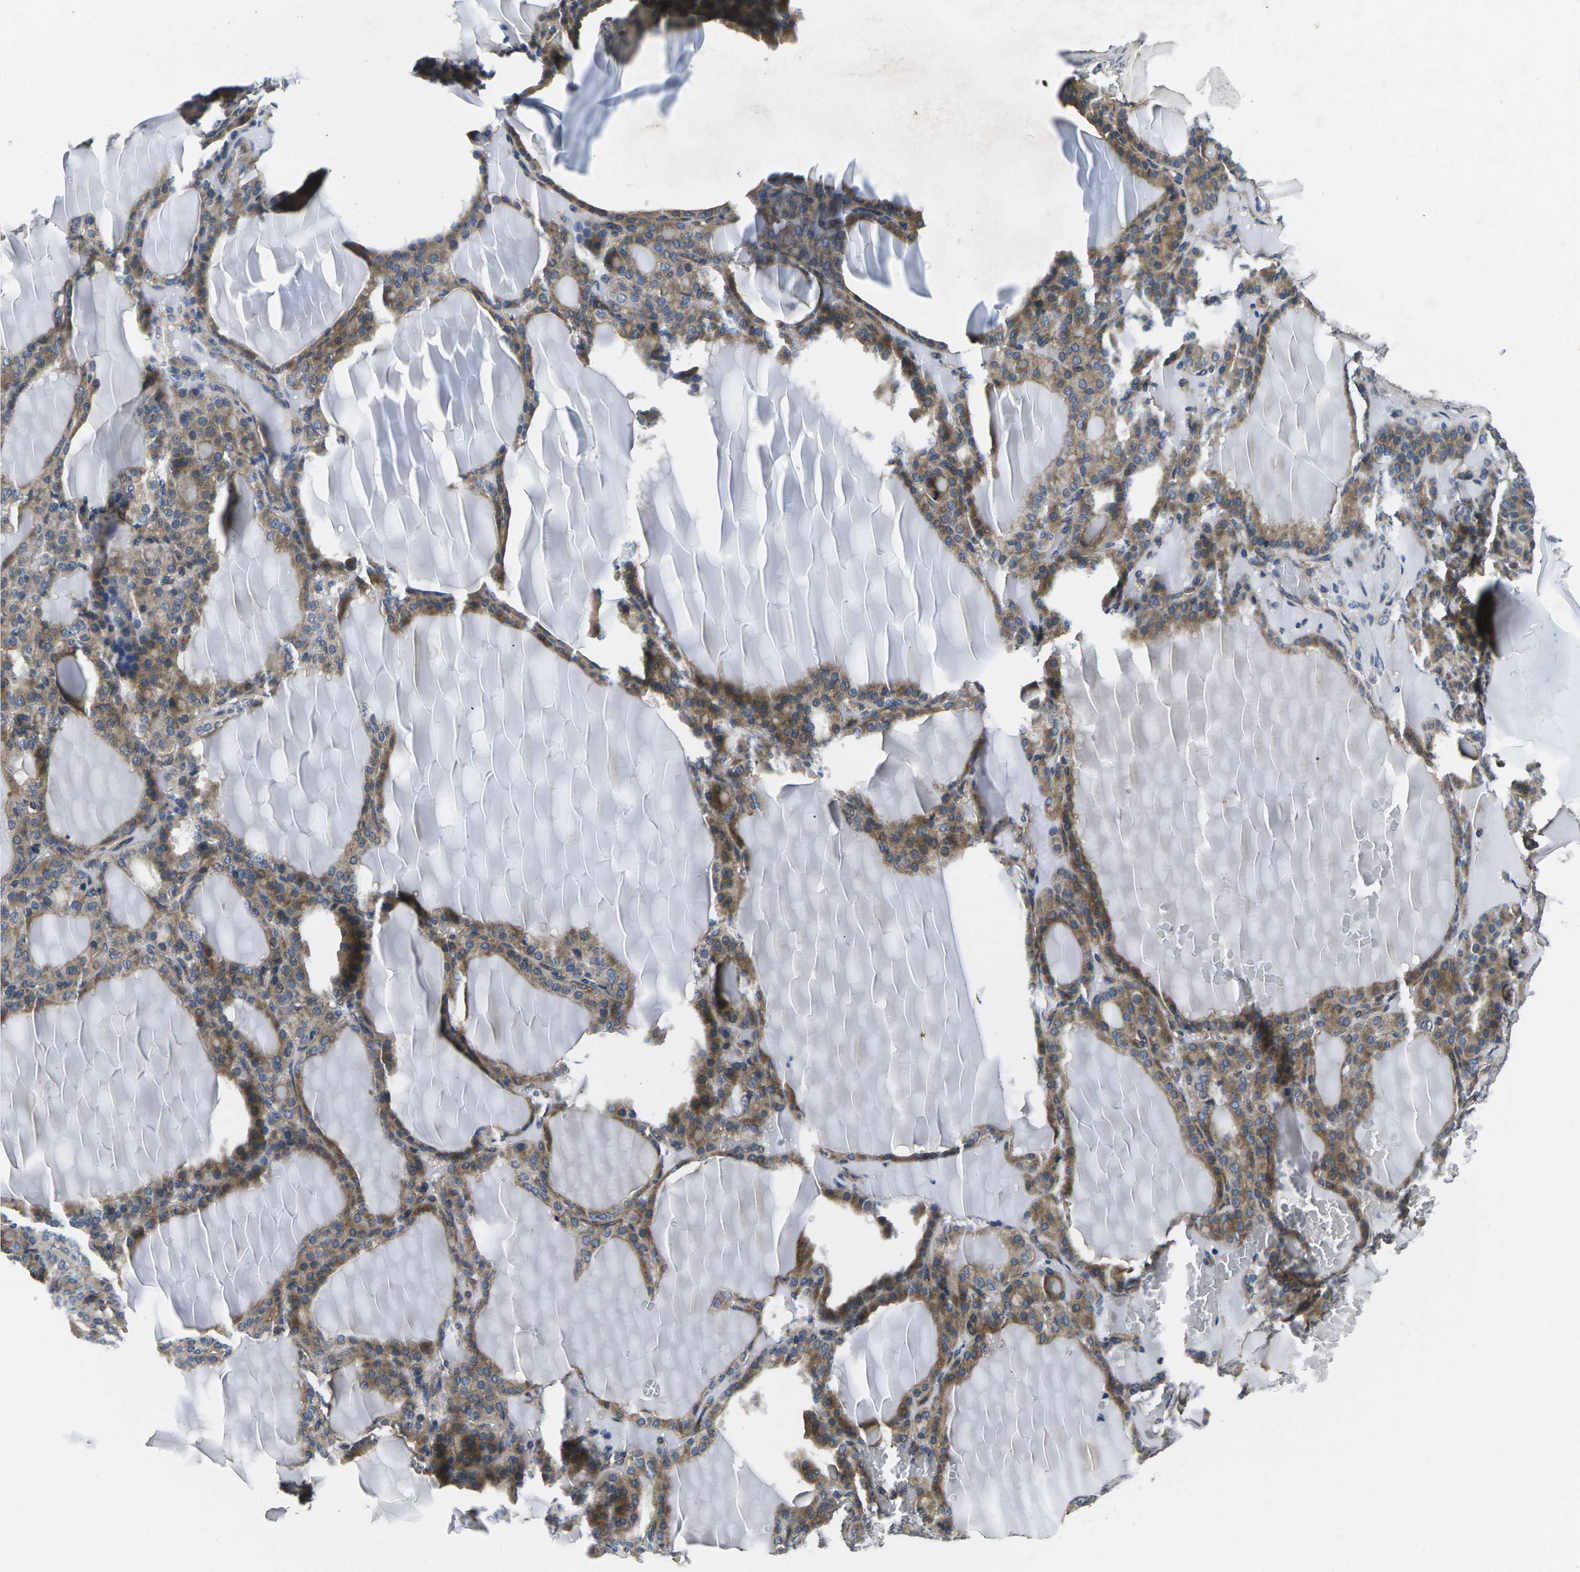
{"staining": {"intensity": "moderate", "quantity": ">75%", "location": "cytoplasmic/membranous"}, "tissue": "thyroid gland", "cell_type": "Glandular cells", "image_type": "normal", "snomed": [{"axis": "morphology", "description": "Normal tissue, NOS"}, {"axis": "topography", "description": "Thyroid gland"}], "caption": "Protein expression analysis of unremarkable thyroid gland demonstrates moderate cytoplasmic/membranous staining in about >75% of glandular cells. The protein of interest is shown in brown color, while the nuclei are stained blue.", "gene": "PLCE1", "patient": {"sex": "female", "age": 28}}